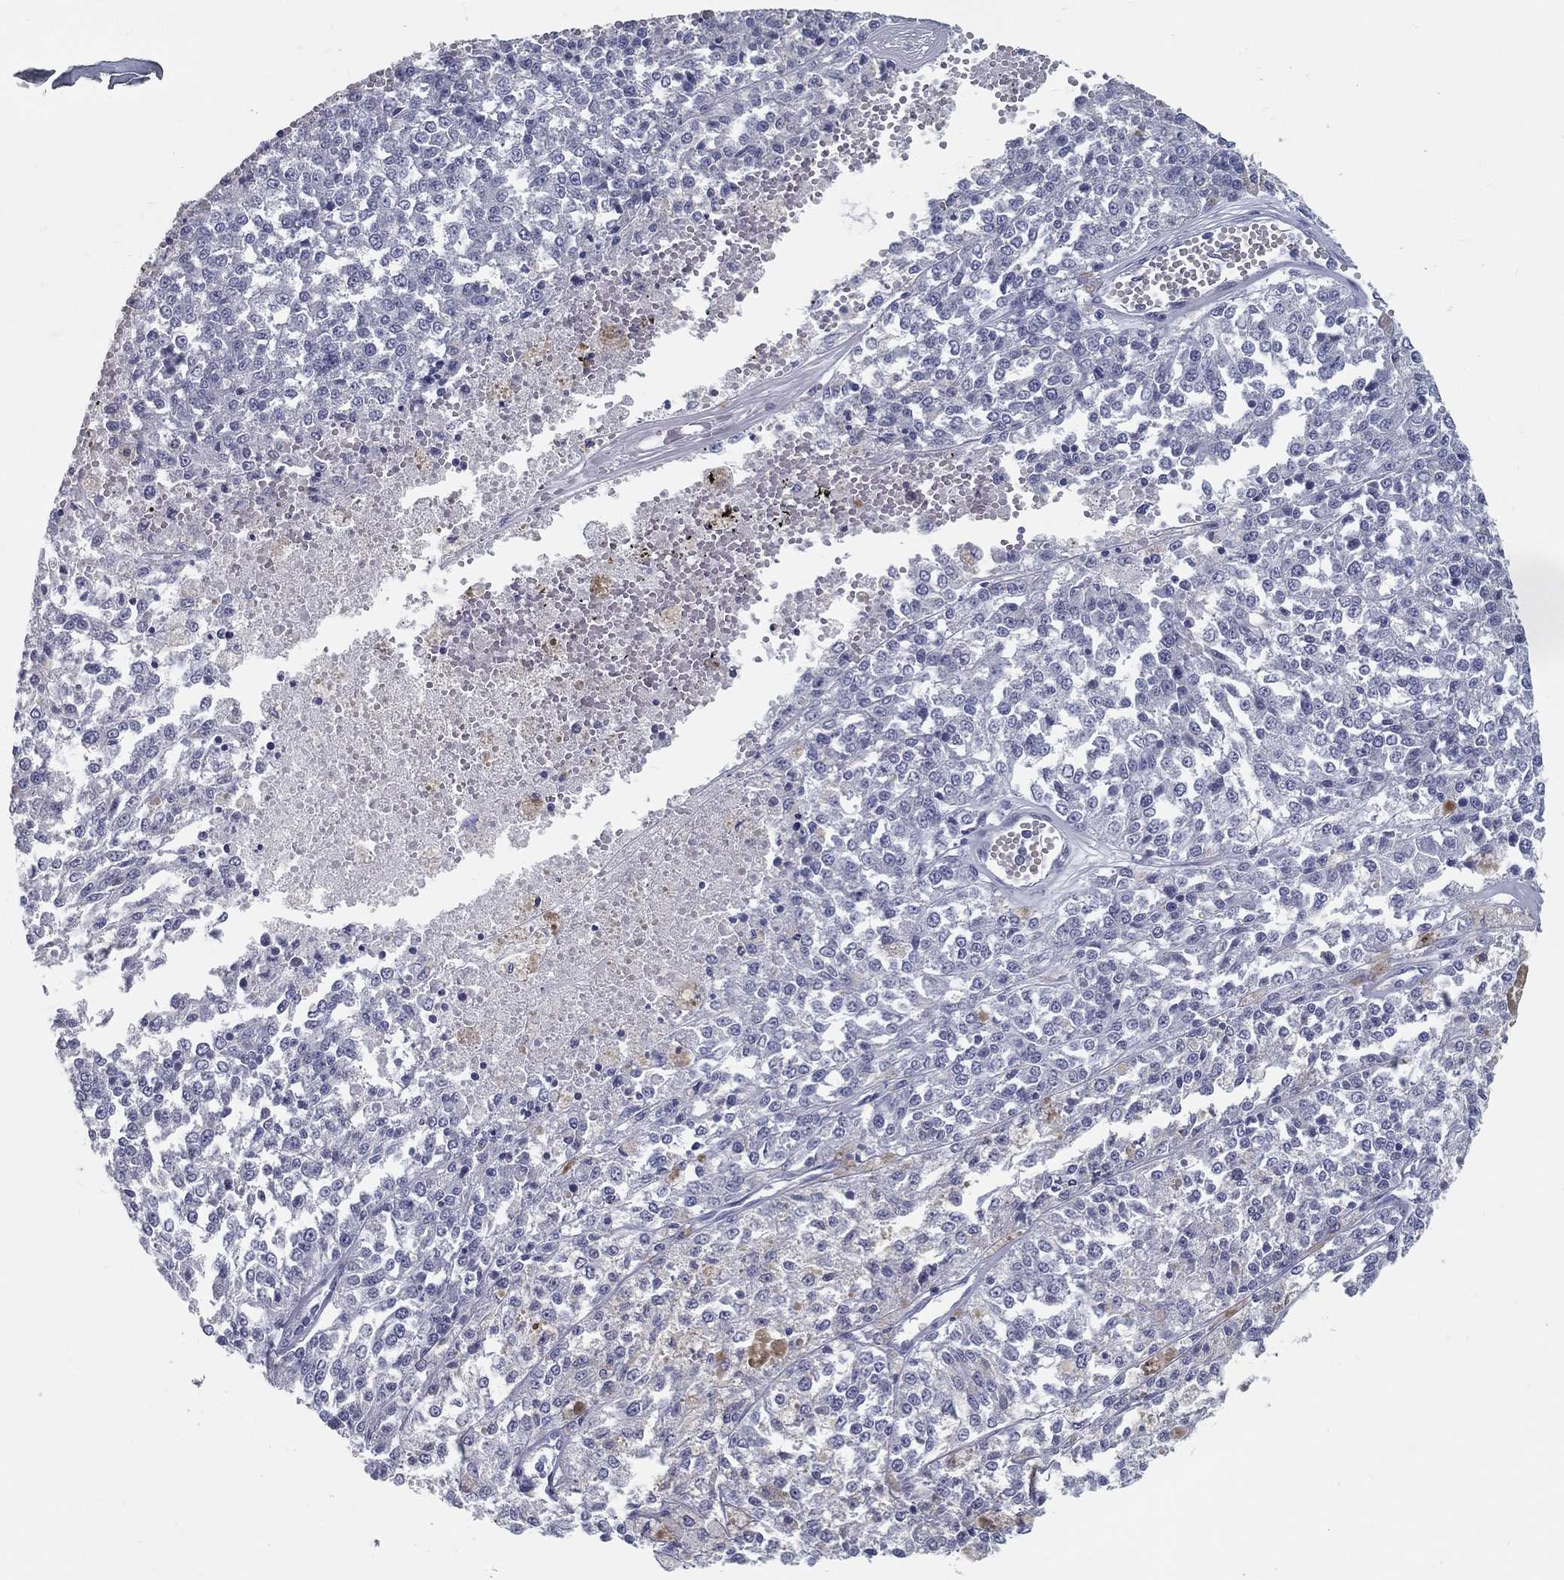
{"staining": {"intensity": "negative", "quantity": "none", "location": "none"}, "tissue": "melanoma", "cell_type": "Tumor cells", "image_type": "cancer", "snomed": [{"axis": "morphology", "description": "Malignant melanoma, Metastatic site"}, {"axis": "topography", "description": "Lymph node"}], "caption": "Tumor cells show no significant protein positivity in melanoma.", "gene": "ACE2", "patient": {"sex": "female", "age": 64}}